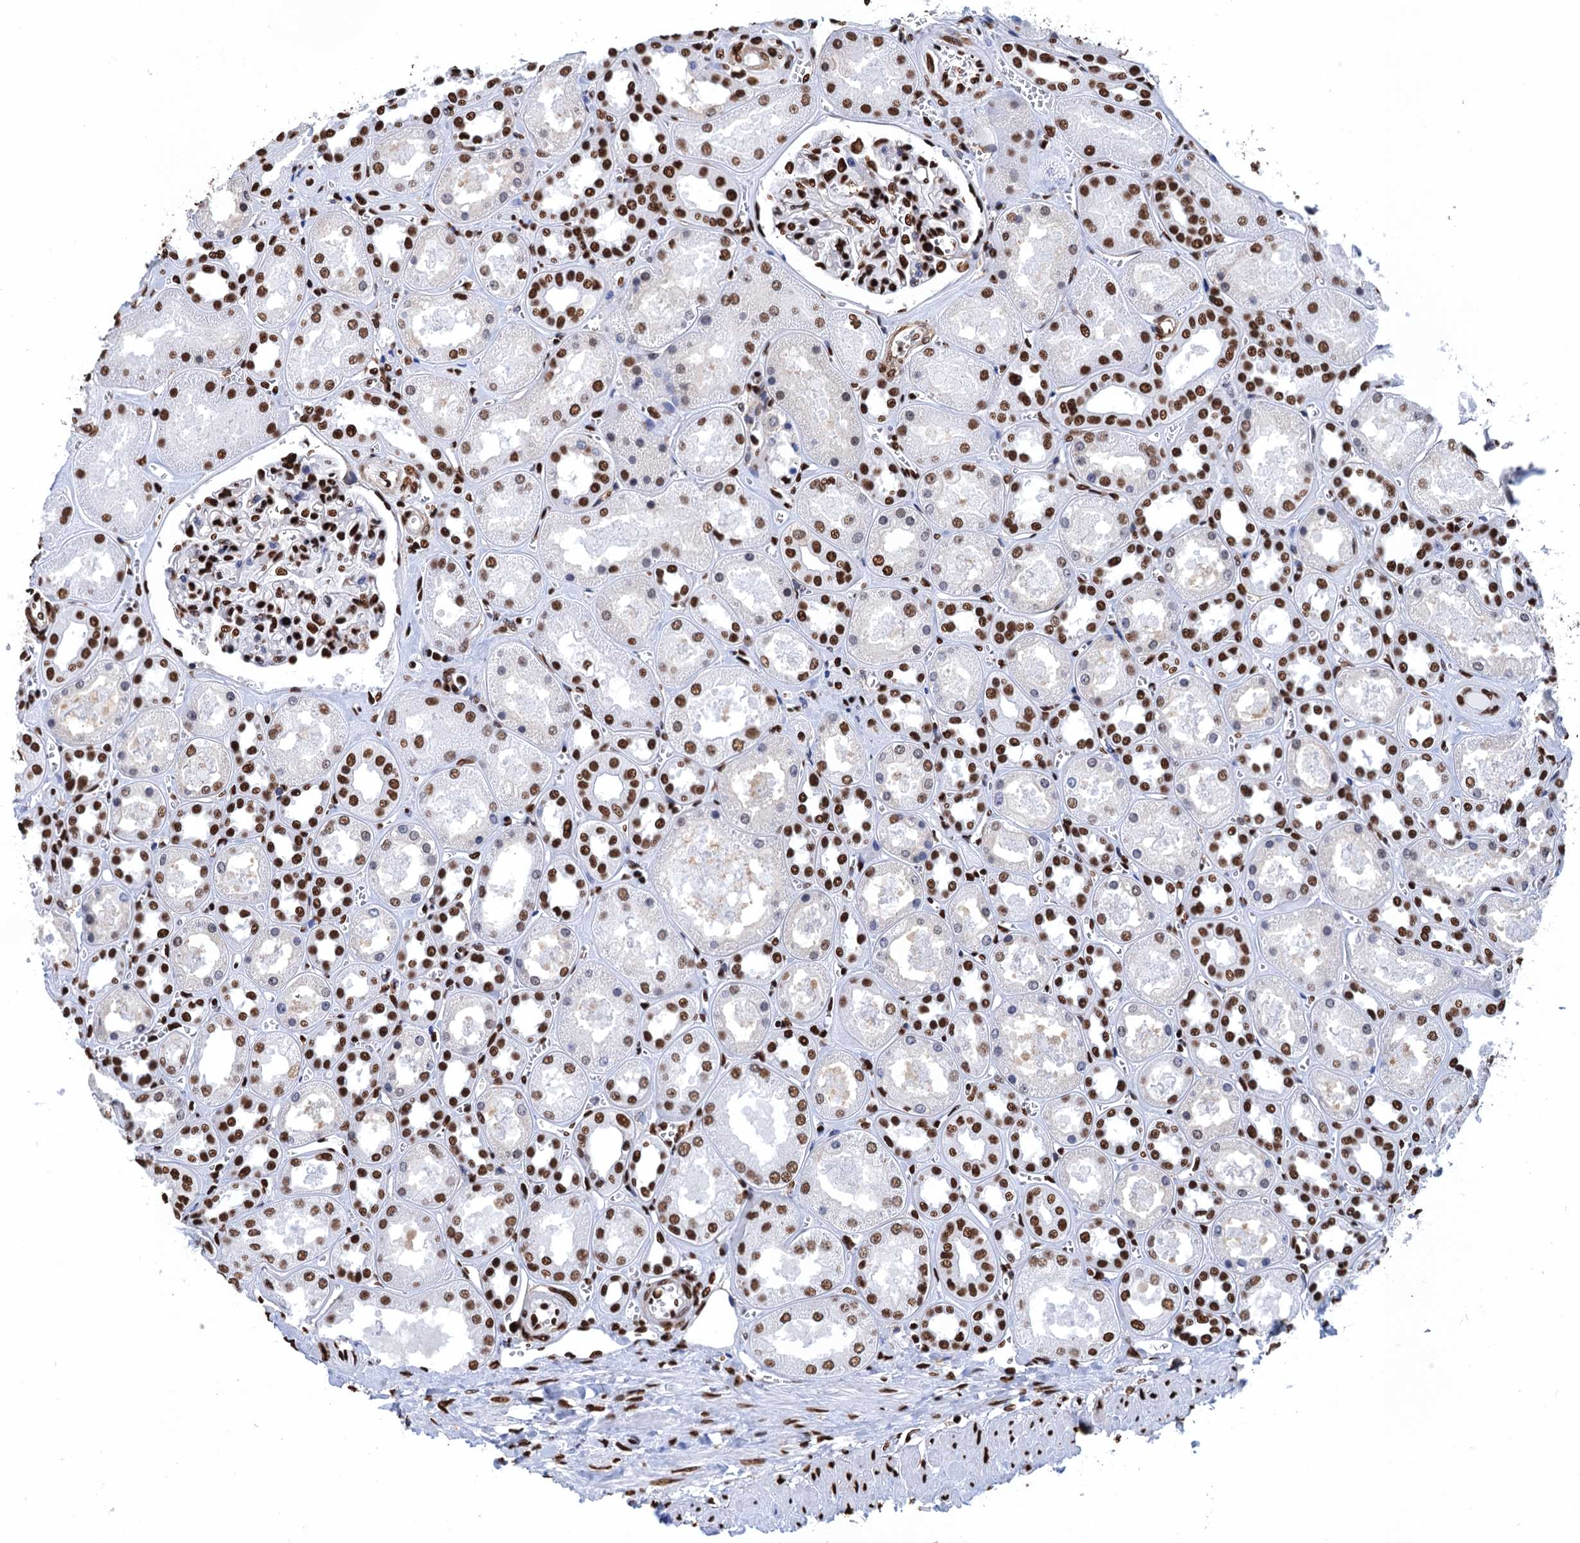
{"staining": {"intensity": "strong", "quantity": ">75%", "location": "nuclear"}, "tissue": "kidney", "cell_type": "Cells in glomeruli", "image_type": "normal", "snomed": [{"axis": "morphology", "description": "Normal tissue, NOS"}, {"axis": "morphology", "description": "Adenocarcinoma, NOS"}, {"axis": "topography", "description": "Kidney"}], "caption": "Cells in glomeruli display strong nuclear expression in about >75% of cells in benign kidney. (DAB (3,3'-diaminobenzidine) IHC with brightfield microscopy, high magnification).", "gene": "UBA2", "patient": {"sex": "female", "age": 68}}